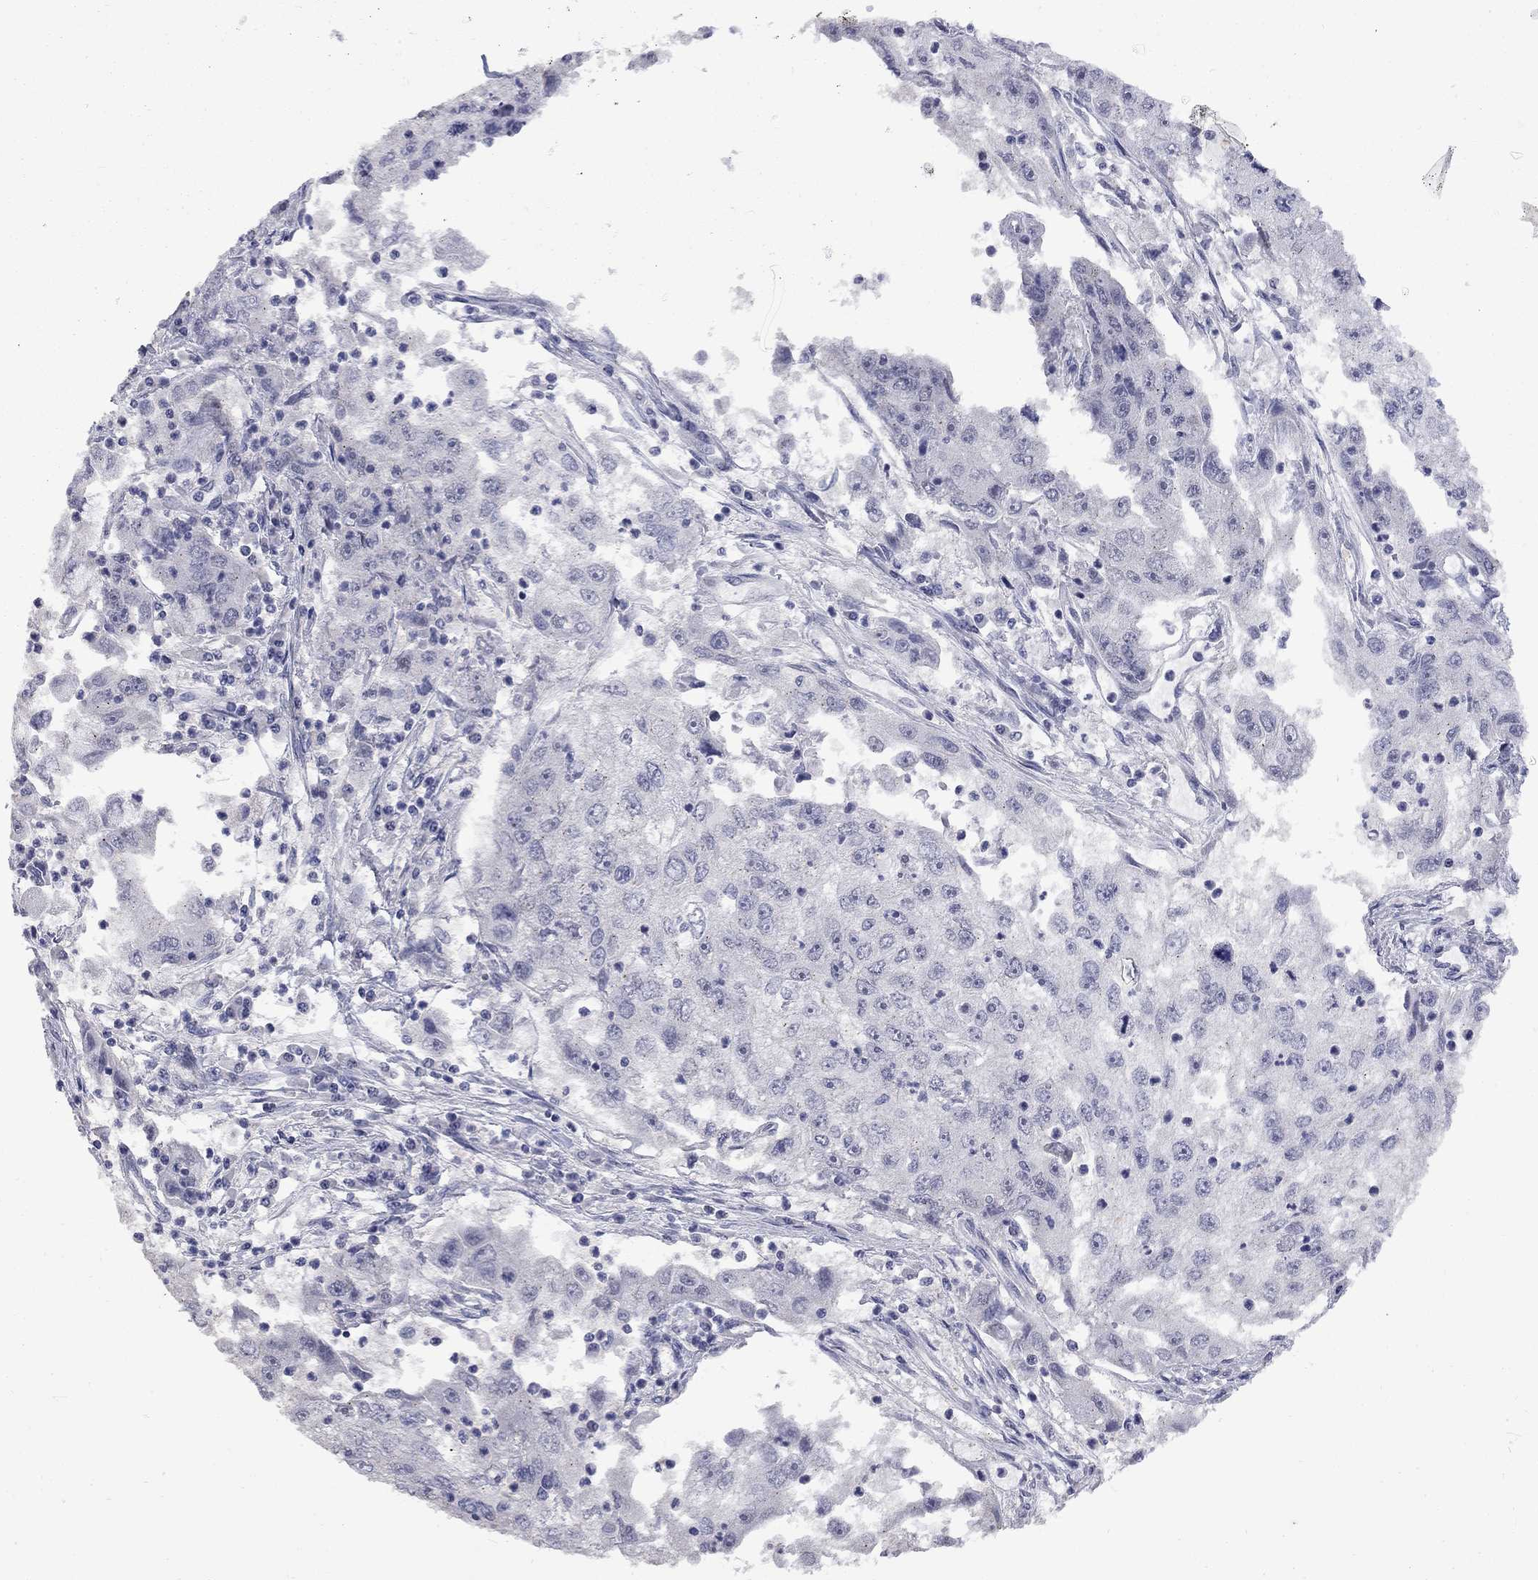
{"staining": {"intensity": "negative", "quantity": "none", "location": "none"}, "tissue": "cervical cancer", "cell_type": "Tumor cells", "image_type": "cancer", "snomed": [{"axis": "morphology", "description": "Squamous cell carcinoma, NOS"}, {"axis": "topography", "description": "Cervix"}], "caption": "The image shows no significant positivity in tumor cells of cervical cancer.", "gene": "ZNF154", "patient": {"sex": "female", "age": 36}}